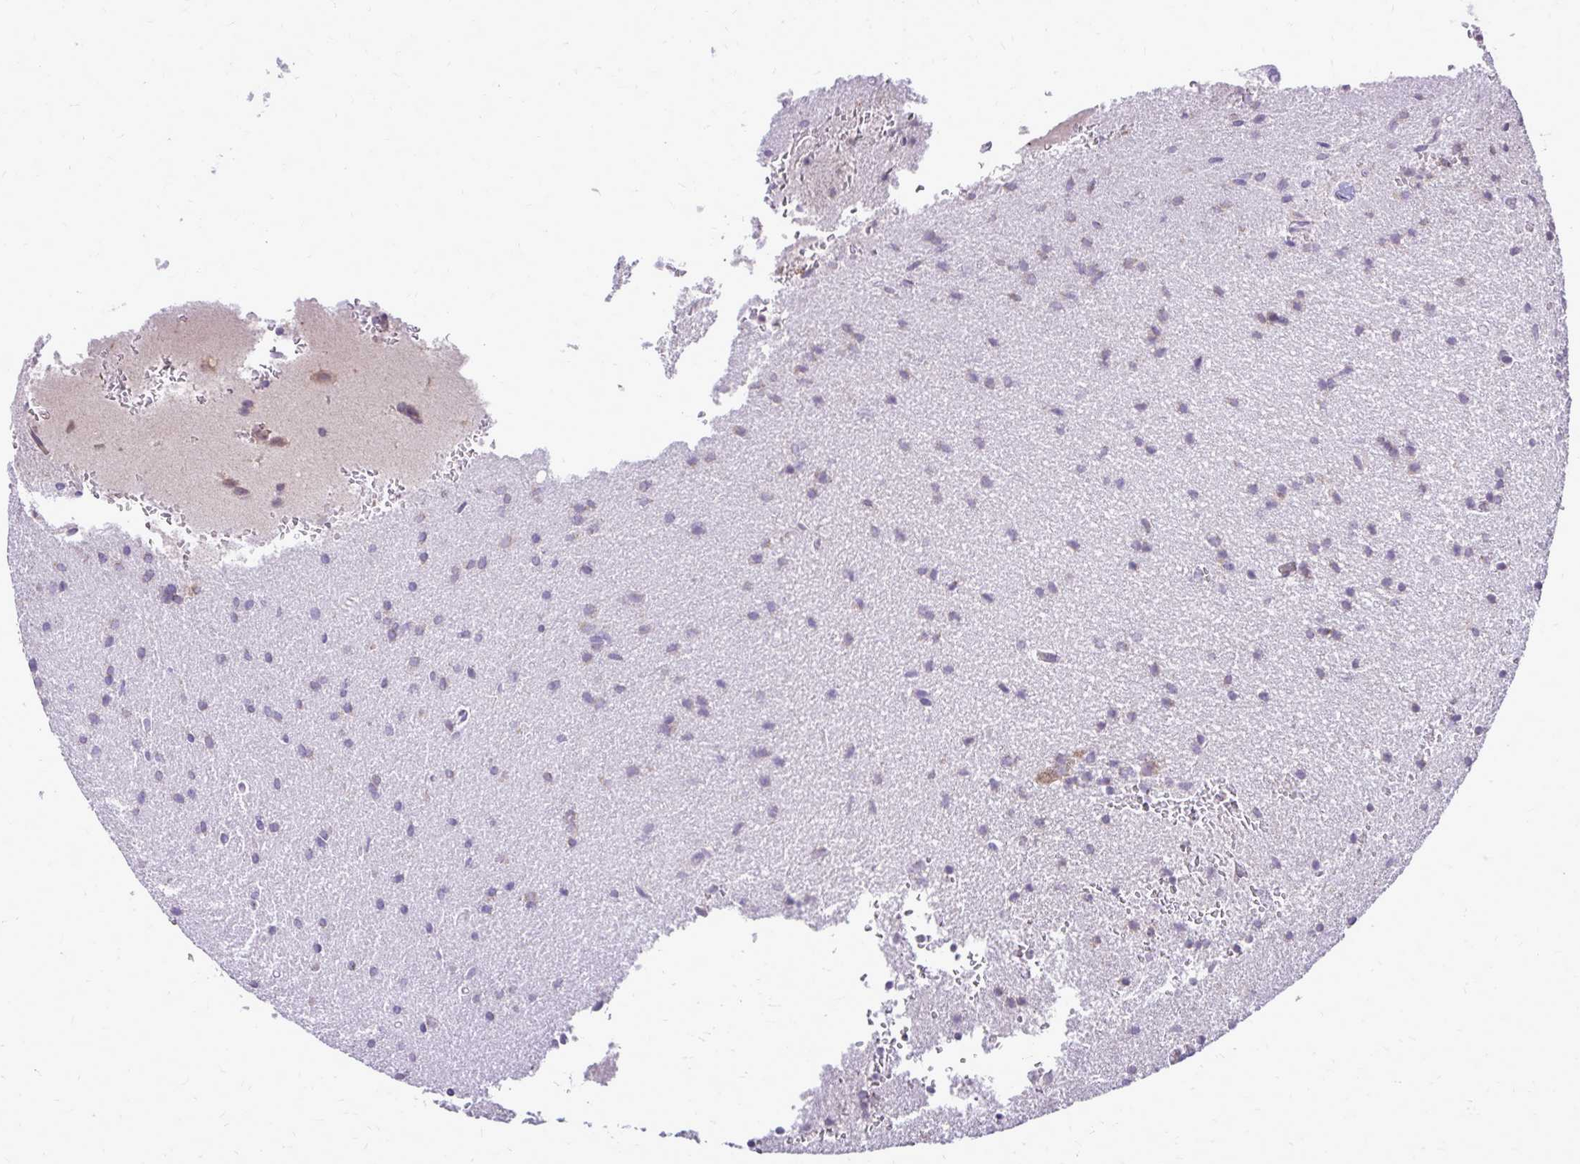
{"staining": {"intensity": "negative", "quantity": "none", "location": "none"}, "tissue": "glioma", "cell_type": "Tumor cells", "image_type": "cancer", "snomed": [{"axis": "morphology", "description": "Glioma, malignant, Low grade"}, {"axis": "topography", "description": "Brain"}], "caption": "This is an immunohistochemistry histopathology image of human malignant glioma (low-grade). There is no positivity in tumor cells.", "gene": "DPY19L1", "patient": {"sex": "female", "age": 34}}